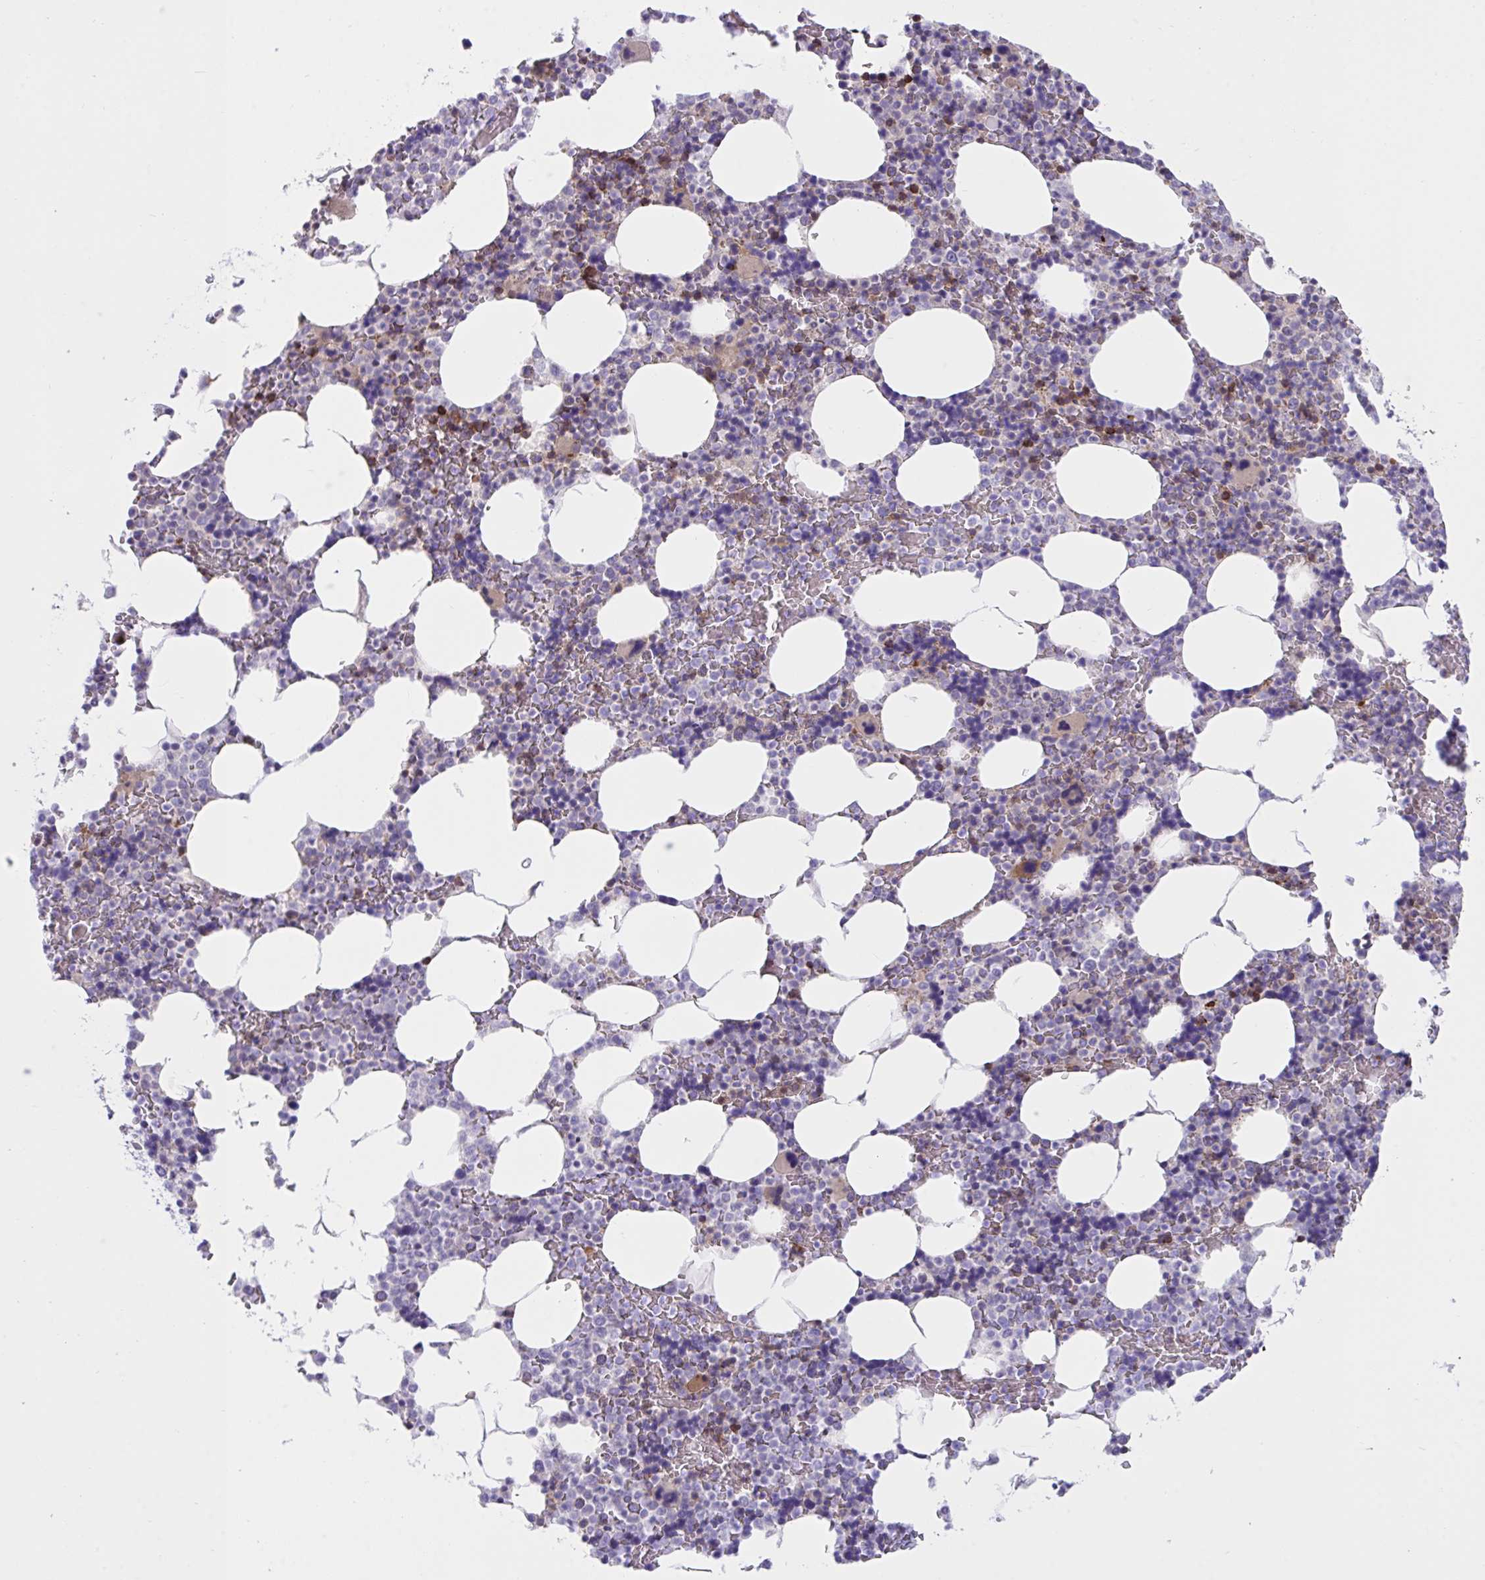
{"staining": {"intensity": "strong", "quantity": "<25%", "location": "cytoplasmic/membranous"}, "tissue": "bone marrow", "cell_type": "Hematopoietic cells", "image_type": "normal", "snomed": [{"axis": "morphology", "description": "Normal tissue, NOS"}, {"axis": "topography", "description": "Bone marrow"}], "caption": "Strong cytoplasmic/membranous expression is seen in approximately <25% of hematopoietic cells in benign bone marrow.", "gene": "PPIH", "patient": {"sex": "female", "age": 42}}